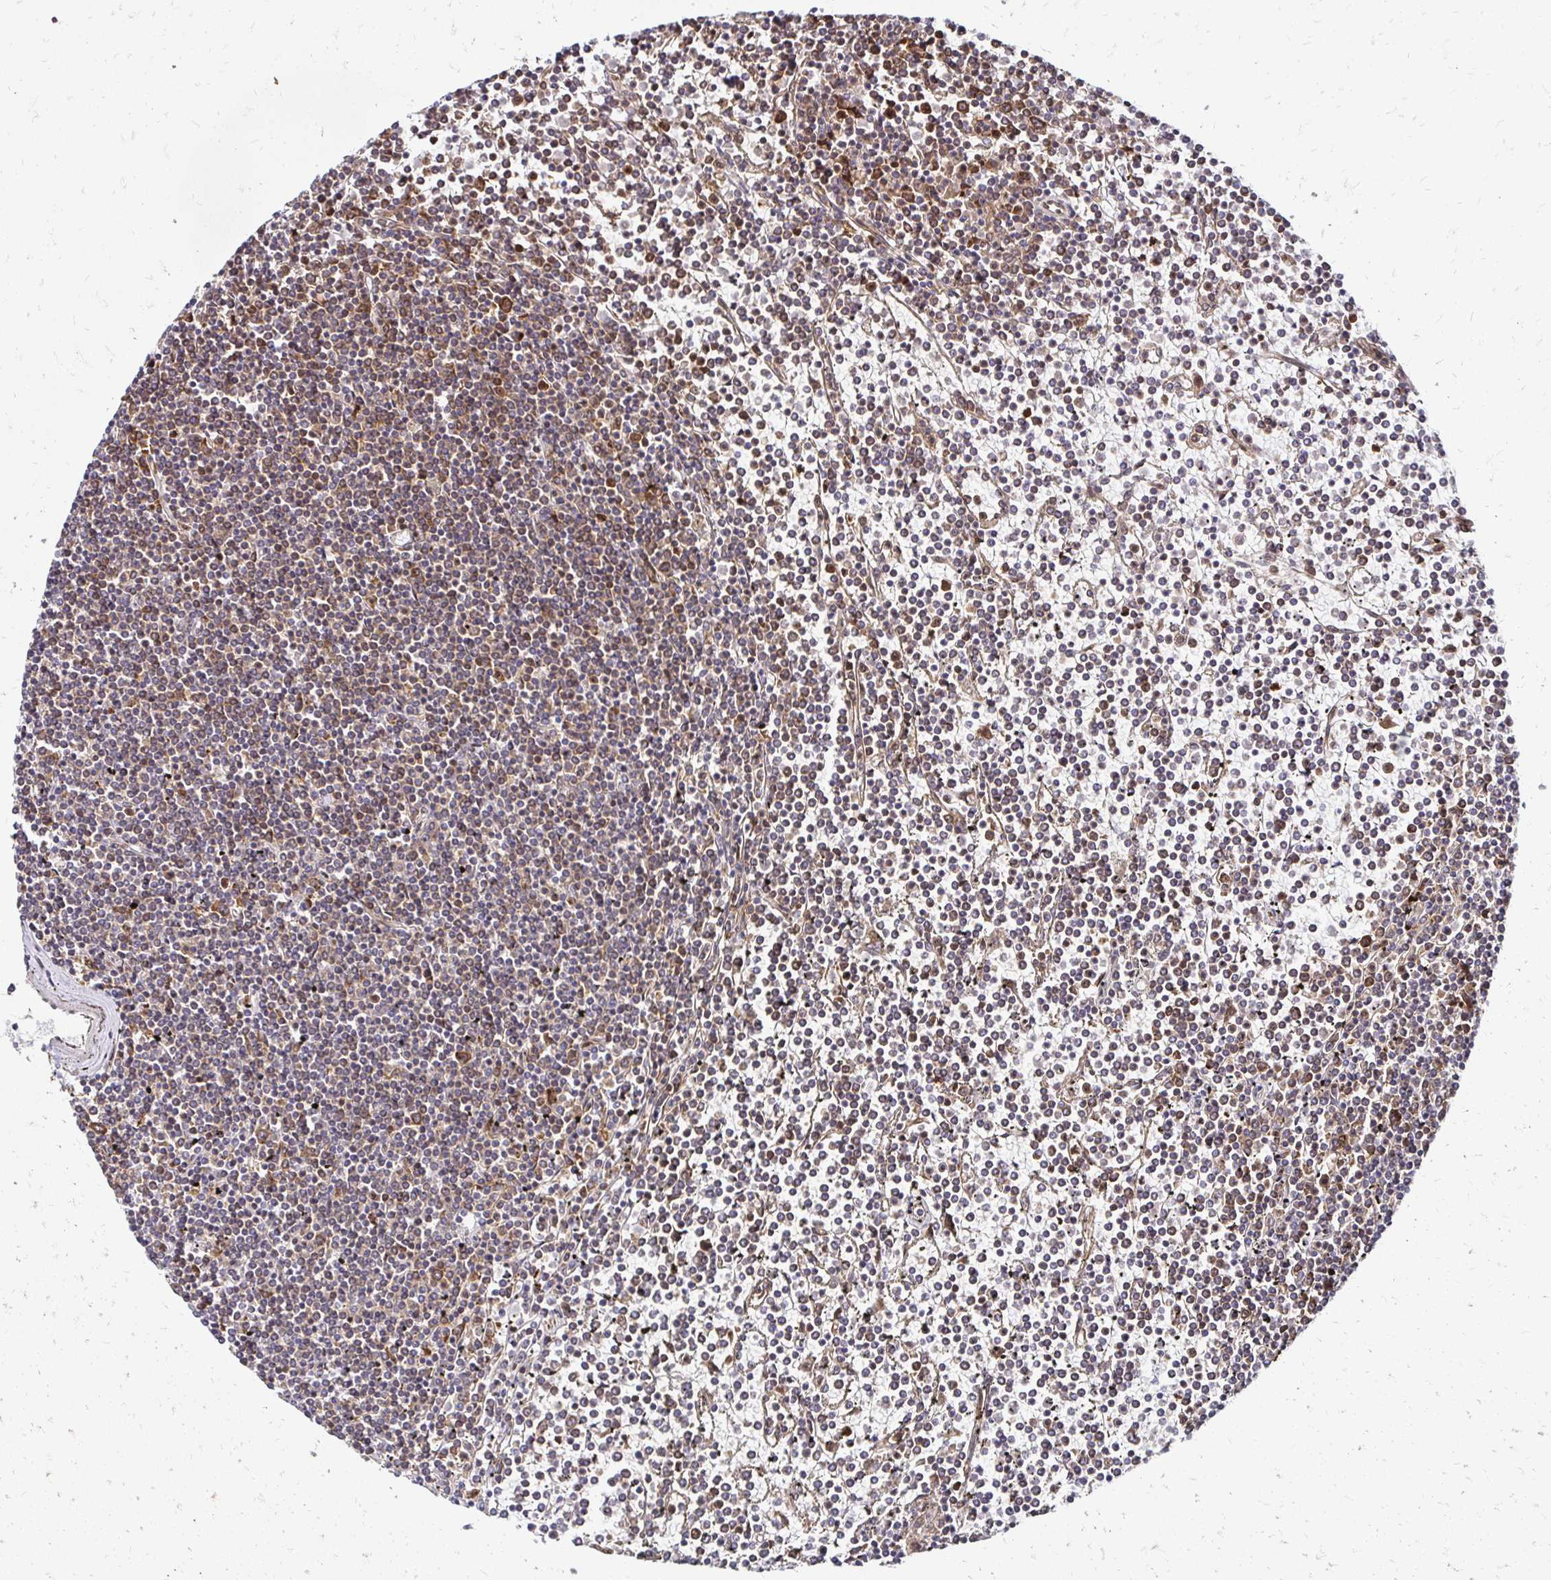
{"staining": {"intensity": "moderate", "quantity": "<25%", "location": "cytoplasmic/membranous"}, "tissue": "lymphoma", "cell_type": "Tumor cells", "image_type": "cancer", "snomed": [{"axis": "morphology", "description": "Malignant lymphoma, non-Hodgkin's type, Low grade"}, {"axis": "topography", "description": "Spleen"}], "caption": "A brown stain shows moderate cytoplasmic/membranous staining of a protein in low-grade malignant lymphoma, non-Hodgkin's type tumor cells. (DAB (3,3'-diaminobenzidine) = brown stain, brightfield microscopy at high magnification).", "gene": "ZW10", "patient": {"sex": "female", "age": 19}}